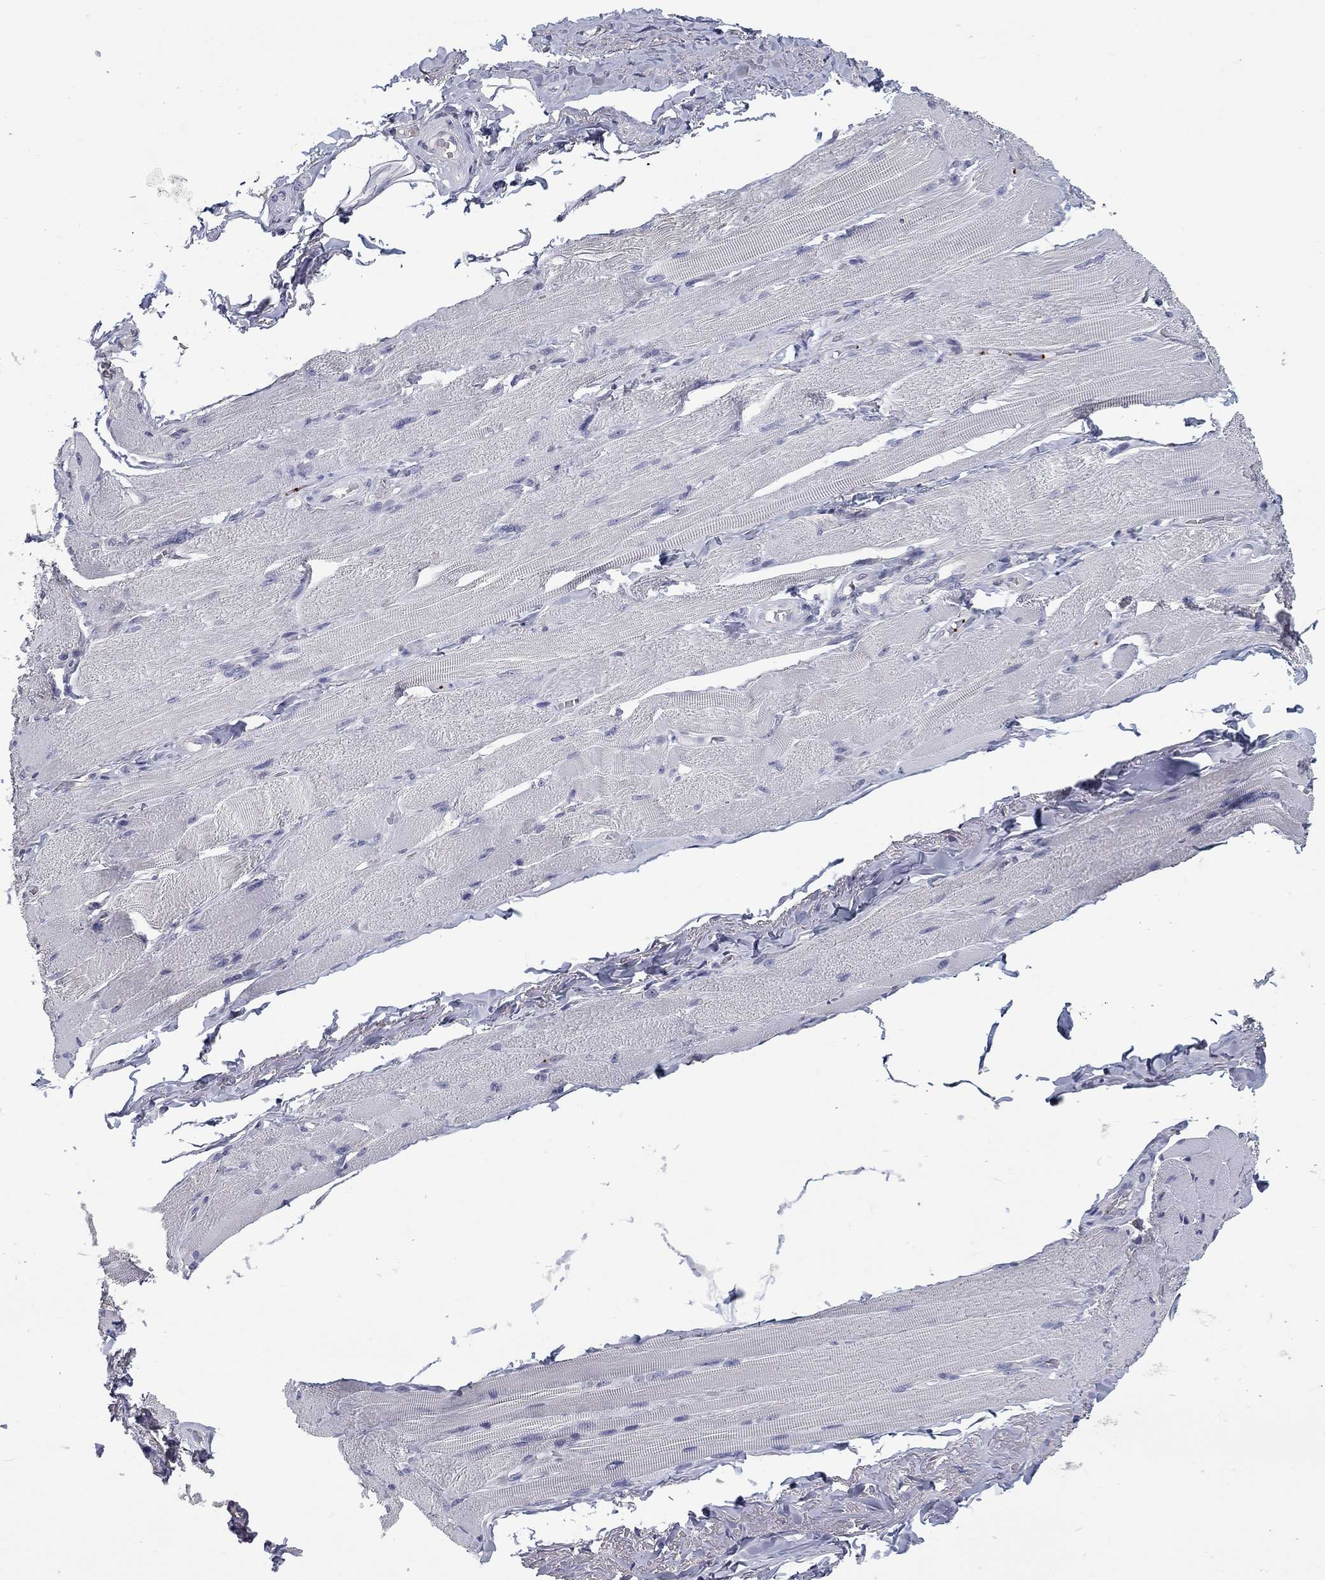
{"staining": {"intensity": "negative", "quantity": "none", "location": "none"}, "tissue": "skeletal muscle", "cell_type": "Myocytes", "image_type": "normal", "snomed": [{"axis": "morphology", "description": "Normal tissue, NOS"}, {"axis": "topography", "description": "Skeletal muscle"}, {"axis": "topography", "description": "Anal"}, {"axis": "topography", "description": "Peripheral nerve tissue"}], "caption": "This is a histopathology image of immunohistochemistry (IHC) staining of benign skeletal muscle, which shows no expression in myocytes. (DAB immunohistochemistry, high magnification).", "gene": "PLEK", "patient": {"sex": "male", "age": 53}}